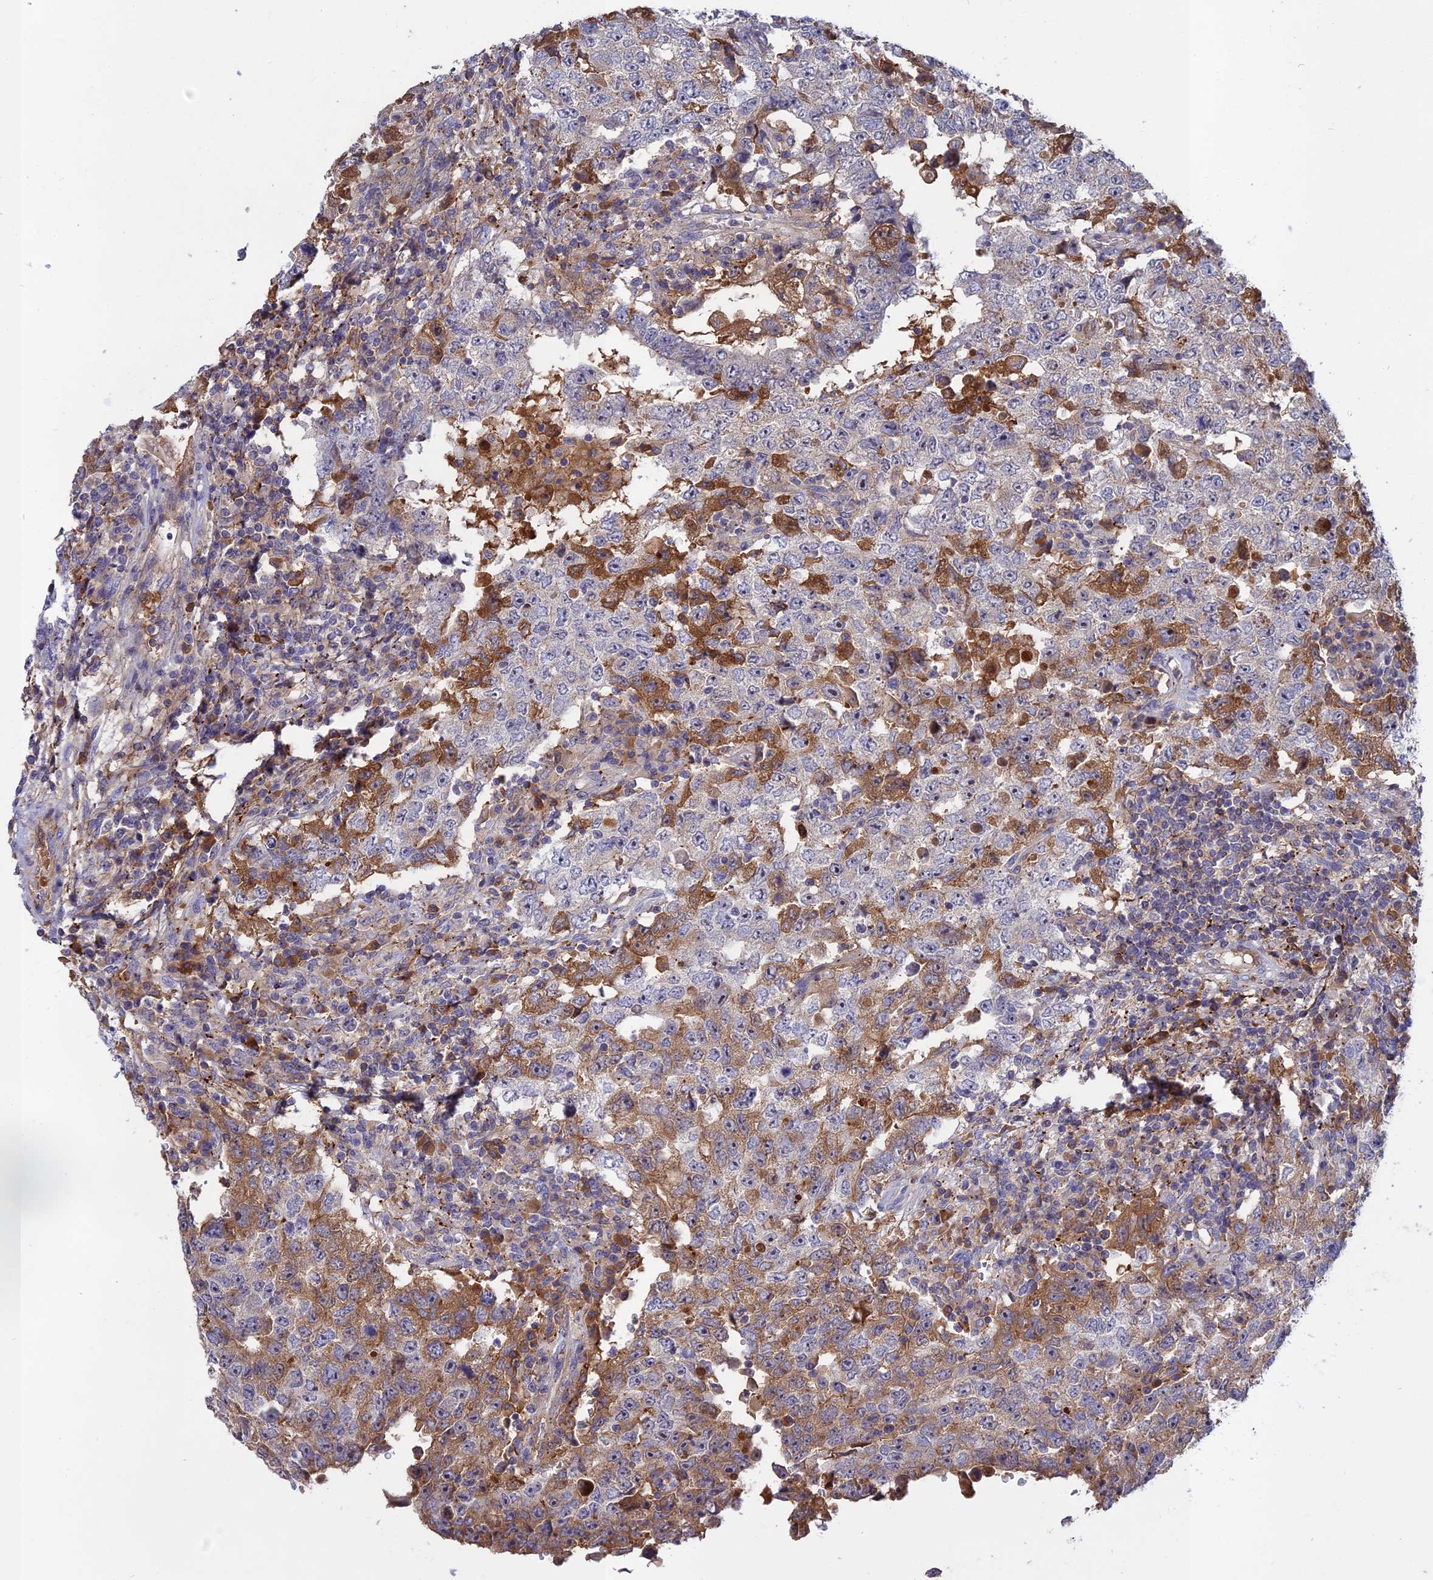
{"staining": {"intensity": "moderate", "quantity": "<25%", "location": "cytoplasmic/membranous"}, "tissue": "testis cancer", "cell_type": "Tumor cells", "image_type": "cancer", "snomed": [{"axis": "morphology", "description": "Carcinoma, Embryonal, NOS"}, {"axis": "topography", "description": "Testis"}], "caption": "Human testis cancer (embryonal carcinoma) stained for a protein (brown) reveals moderate cytoplasmic/membranous positive staining in approximately <25% of tumor cells.", "gene": "ADO", "patient": {"sex": "male", "age": 26}}